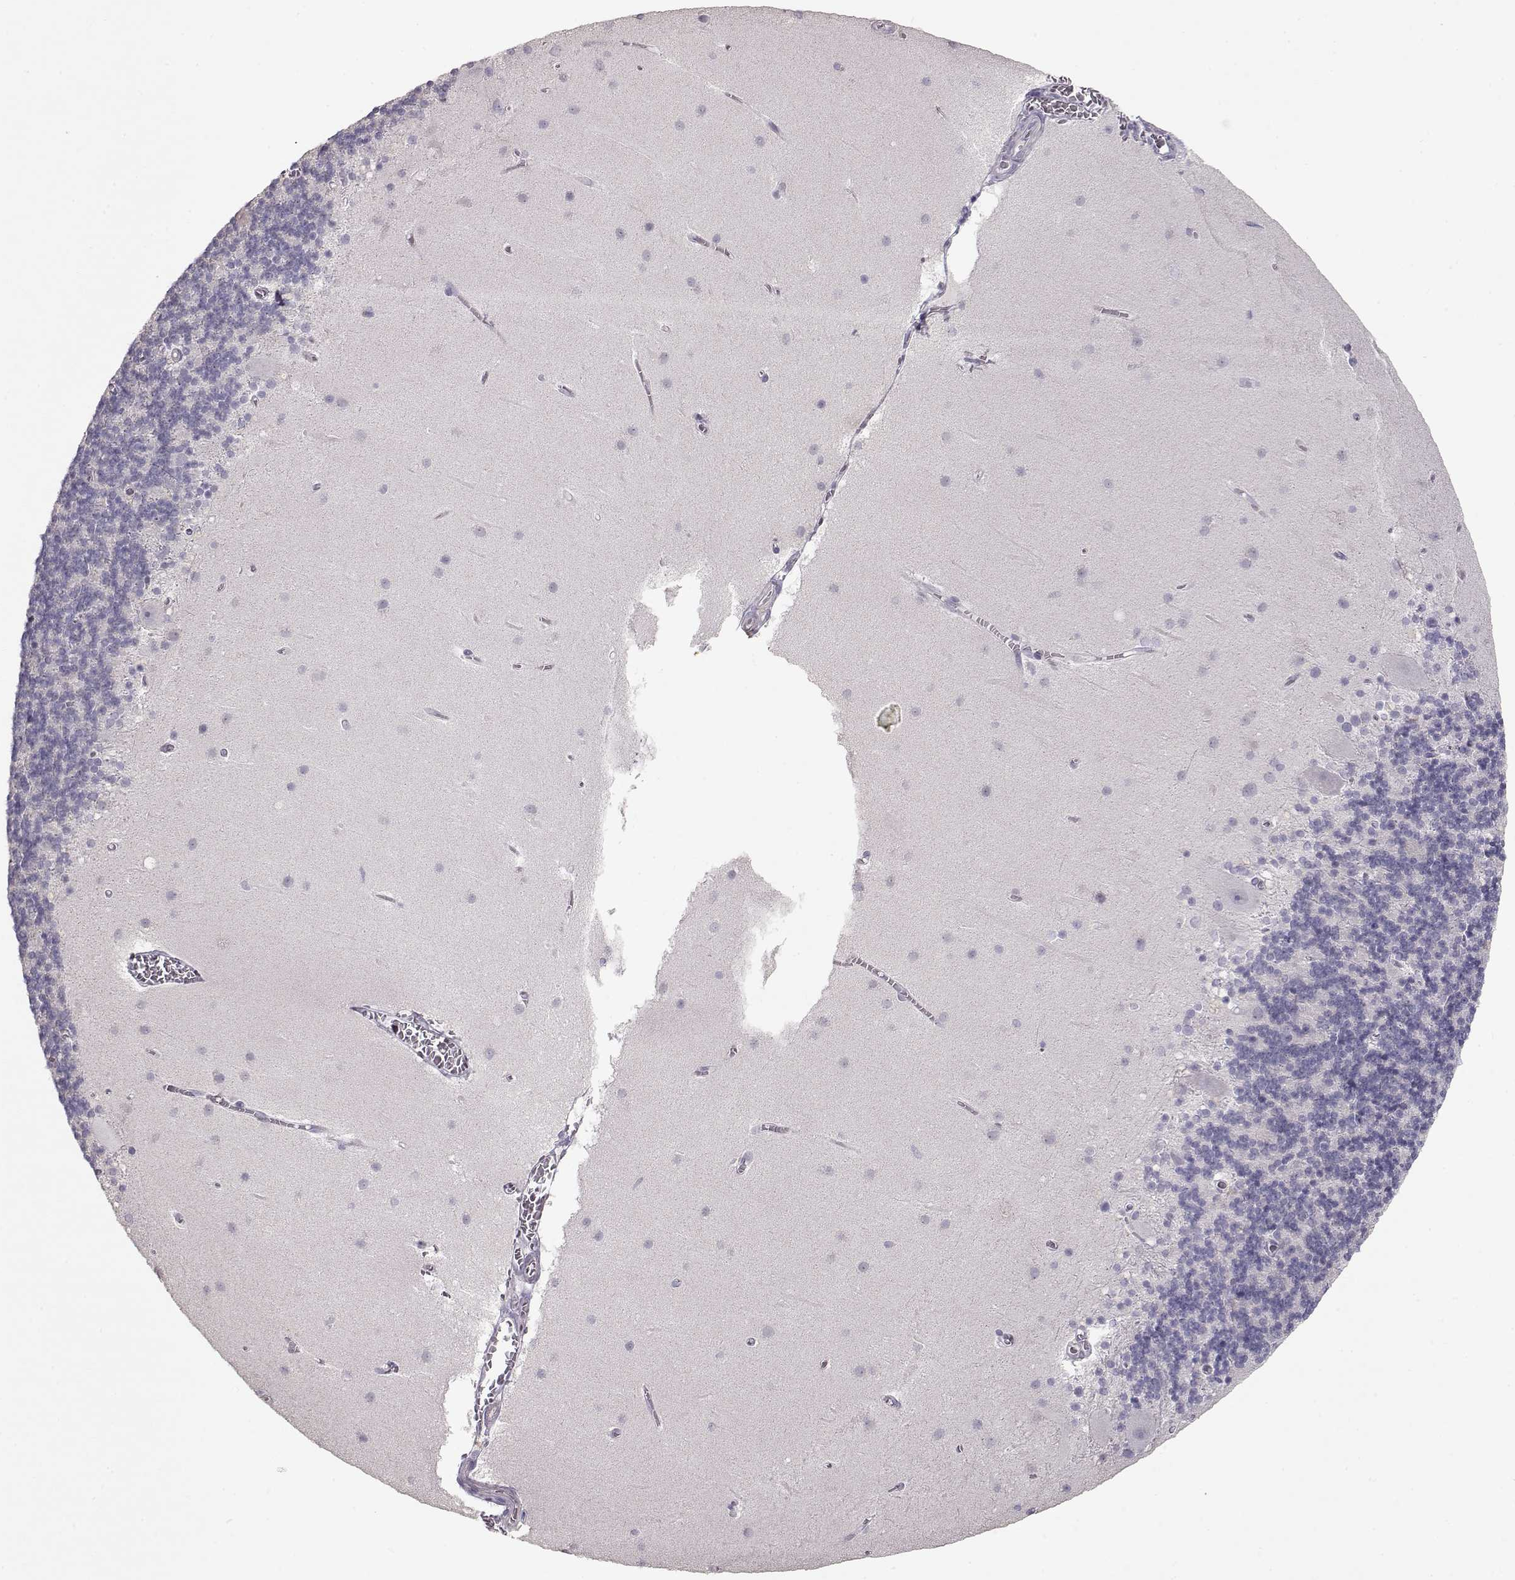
{"staining": {"intensity": "negative", "quantity": "none", "location": "none"}, "tissue": "cerebellum", "cell_type": "Cells in granular layer", "image_type": "normal", "snomed": [{"axis": "morphology", "description": "Normal tissue, NOS"}, {"axis": "topography", "description": "Cerebellum"}], "caption": "The photomicrograph exhibits no staining of cells in granular layer in normal cerebellum. (Immunohistochemistry, brightfield microscopy, high magnification).", "gene": "SLC18A1", "patient": {"sex": "male", "age": 70}}